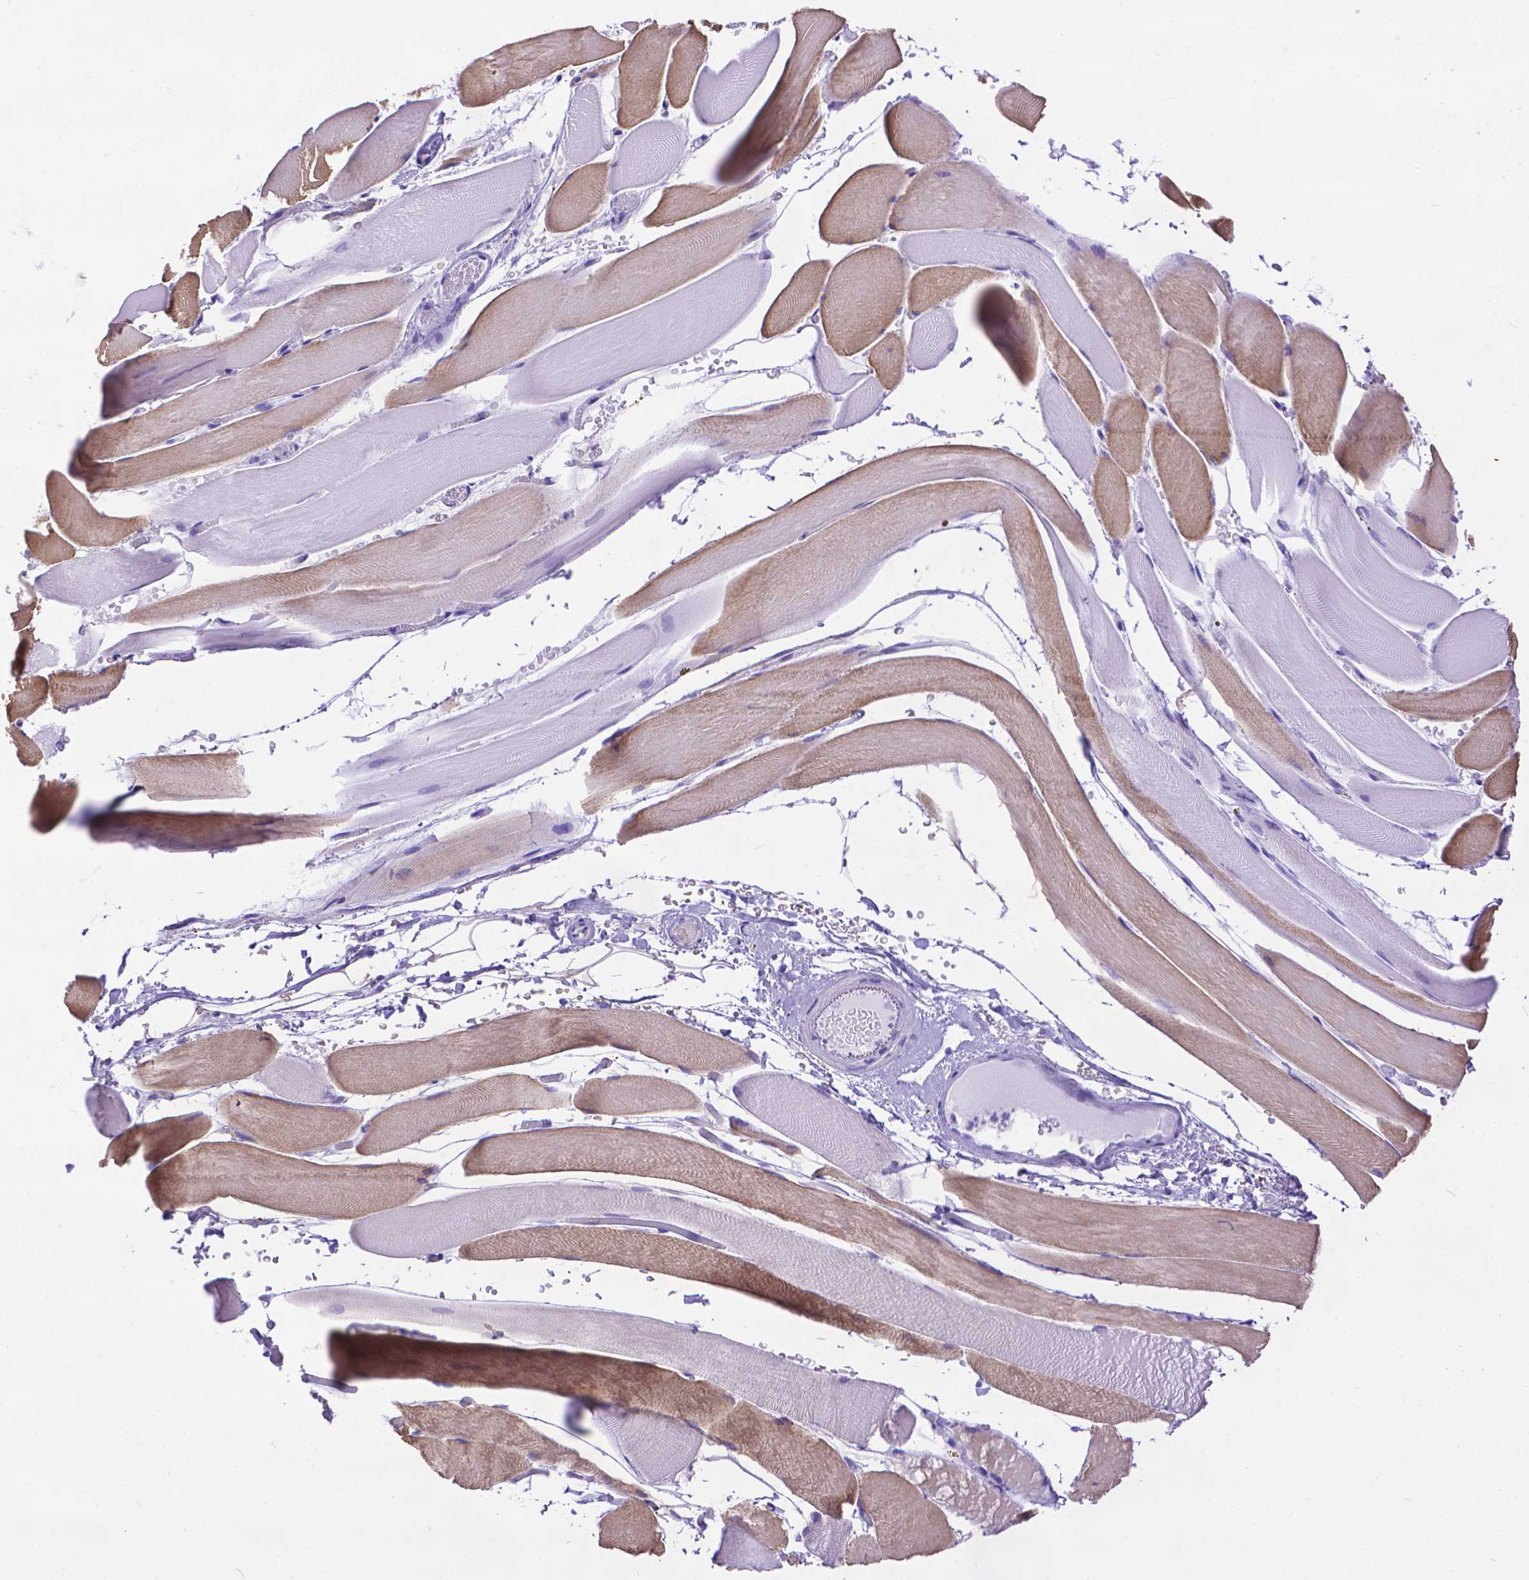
{"staining": {"intensity": "weak", "quantity": "25%-75%", "location": "cytoplasmic/membranous"}, "tissue": "skeletal muscle", "cell_type": "Myocytes", "image_type": "normal", "snomed": [{"axis": "morphology", "description": "Normal tissue, NOS"}, {"axis": "topography", "description": "Skeletal muscle"}], "caption": "A high-resolution micrograph shows immunohistochemistry (IHC) staining of unremarkable skeletal muscle, which exhibits weak cytoplasmic/membranous positivity in approximately 25%-75% of myocytes. Using DAB (3,3'-diaminobenzidine) (brown) and hematoxylin (blue) stains, captured at high magnification using brightfield microscopy.", "gene": "DHRS2", "patient": {"sex": "female", "age": 37}}